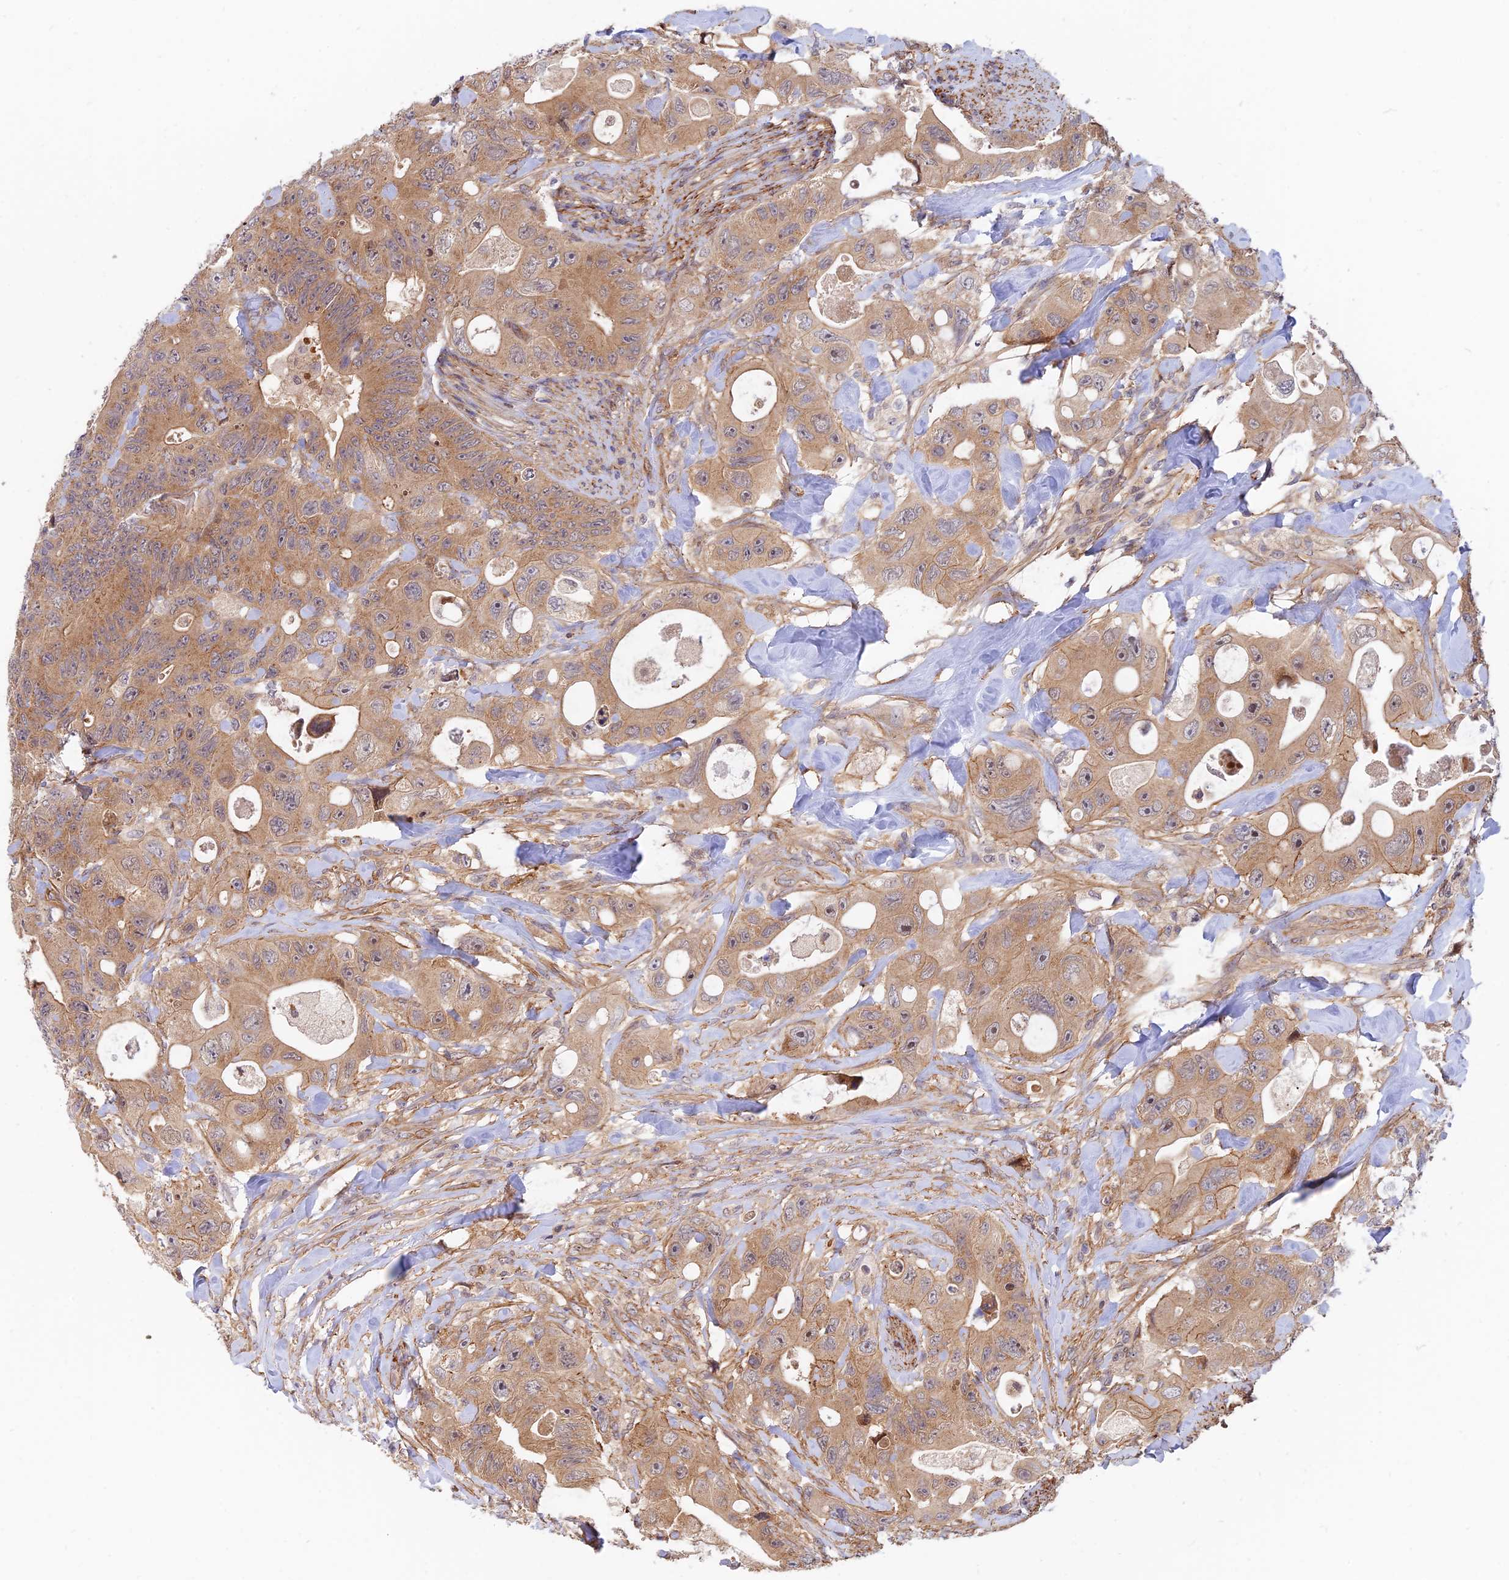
{"staining": {"intensity": "moderate", "quantity": ">75%", "location": "cytoplasmic/membranous"}, "tissue": "colorectal cancer", "cell_type": "Tumor cells", "image_type": "cancer", "snomed": [{"axis": "morphology", "description": "Adenocarcinoma, NOS"}, {"axis": "topography", "description": "Colon"}], "caption": "Adenocarcinoma (colorectal) was stained to show a protein in brown. There is medium levels of moderate cytoplasmic/membranous staining in about >75% of tumor cells.", "gene": "WDR41", "patient": {"sex": "female", "age": 46}}